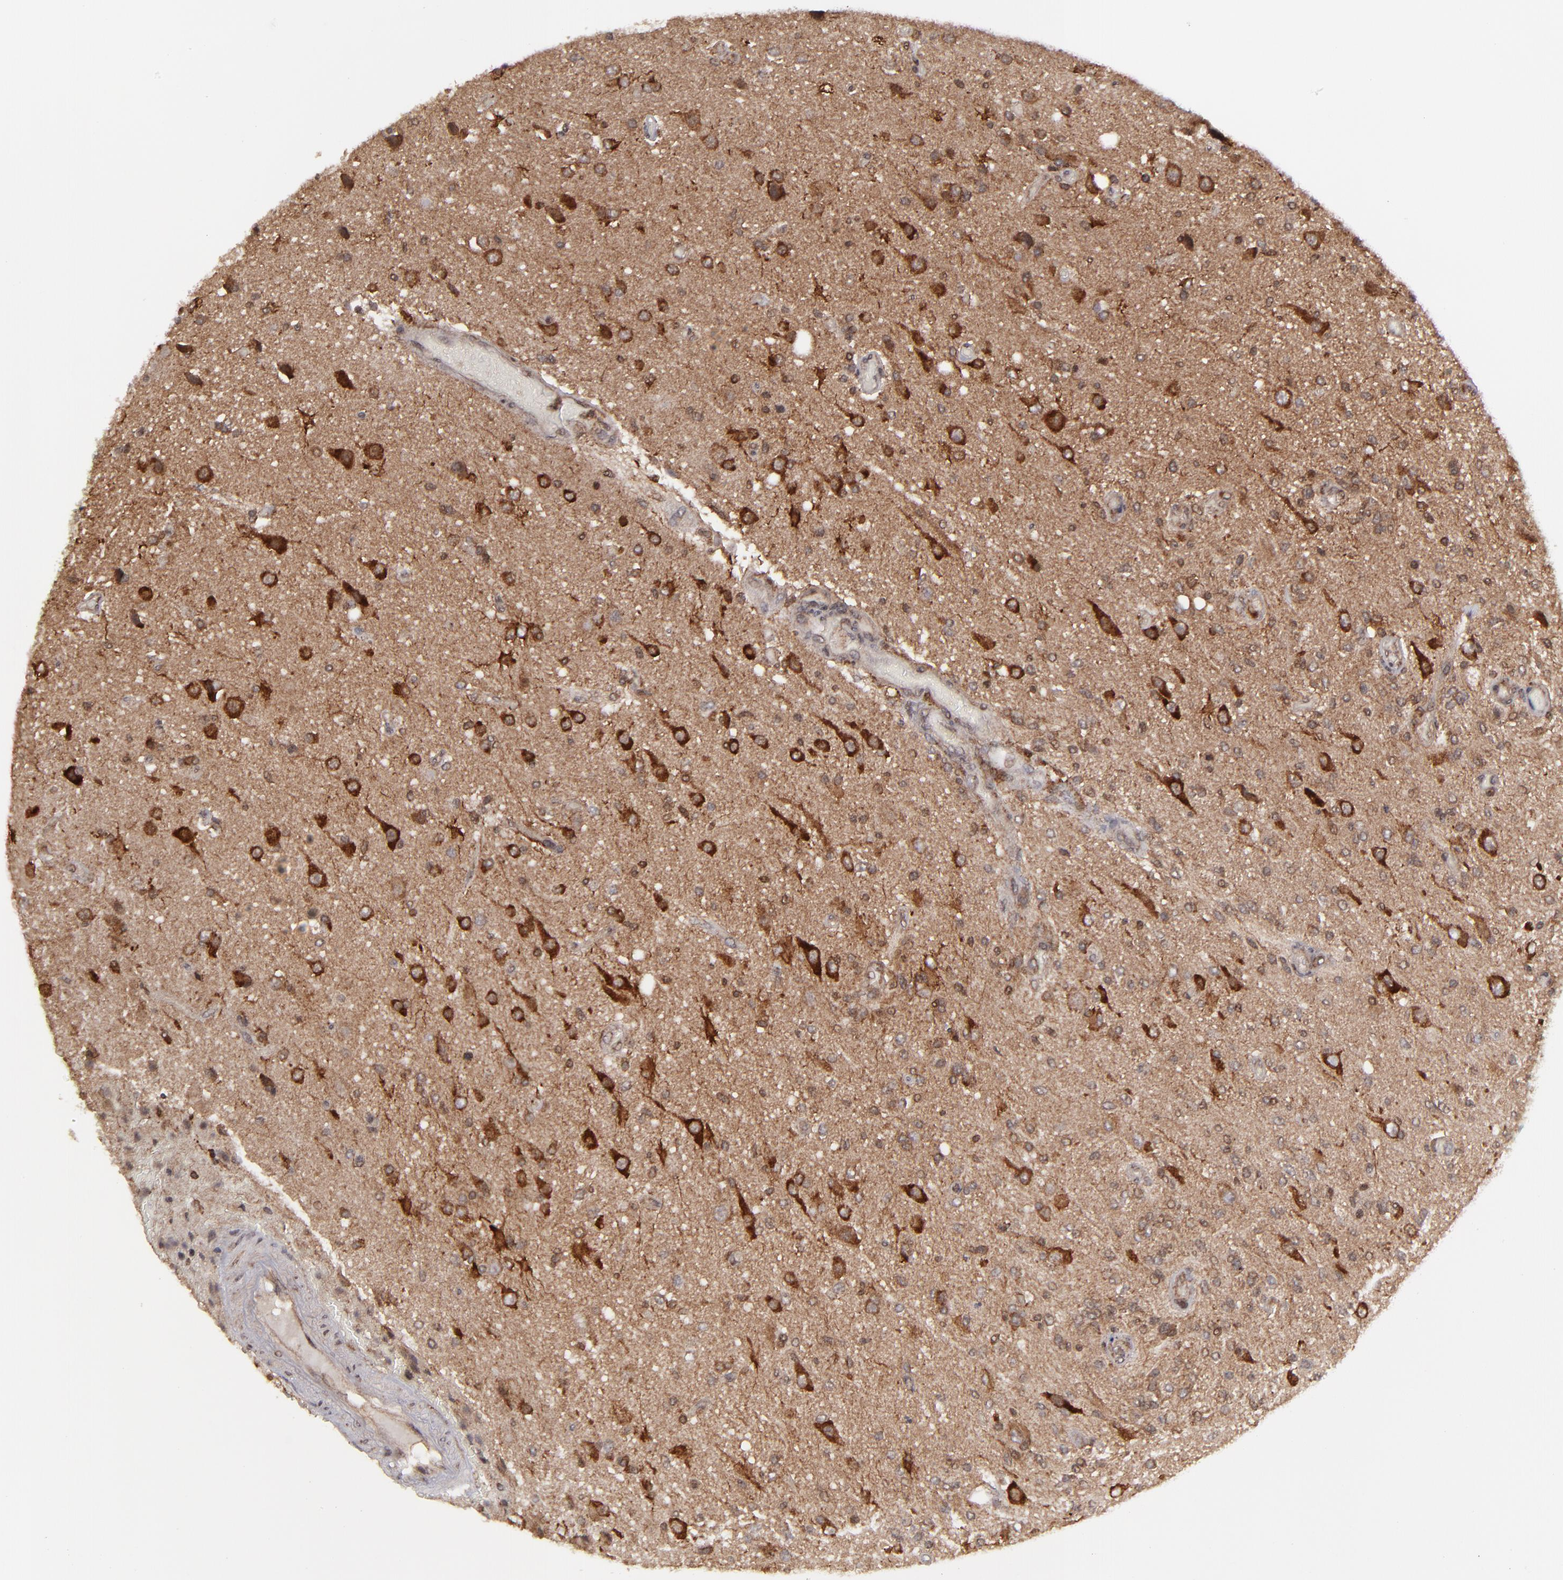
{"staining": {"intensity": "strong", "quantity": ">75%", "location": "cytoplasmic/membranous,nuclear"}, "tissue": "glioma", "cell_type": "Tumor cells", "image_type": "cancer", "snomed": [{"axis": "morphology", "description": "Normal tissue, NOS"}, {"axis": "morphology", "description": "Glioma, malignant, High grade"}, {"axis": "topography", "description": "Cerebral cortex"}], "caption": "An immunohistochemistry photomicrograph of neoplastic tissue is shown. Protein staining in brown shows strong cytoplasmic/membranous and nuclear positivity in glioma within tumor cells.", "gene": "RGS6", "patient": {"sex": "male", "age": 77}}